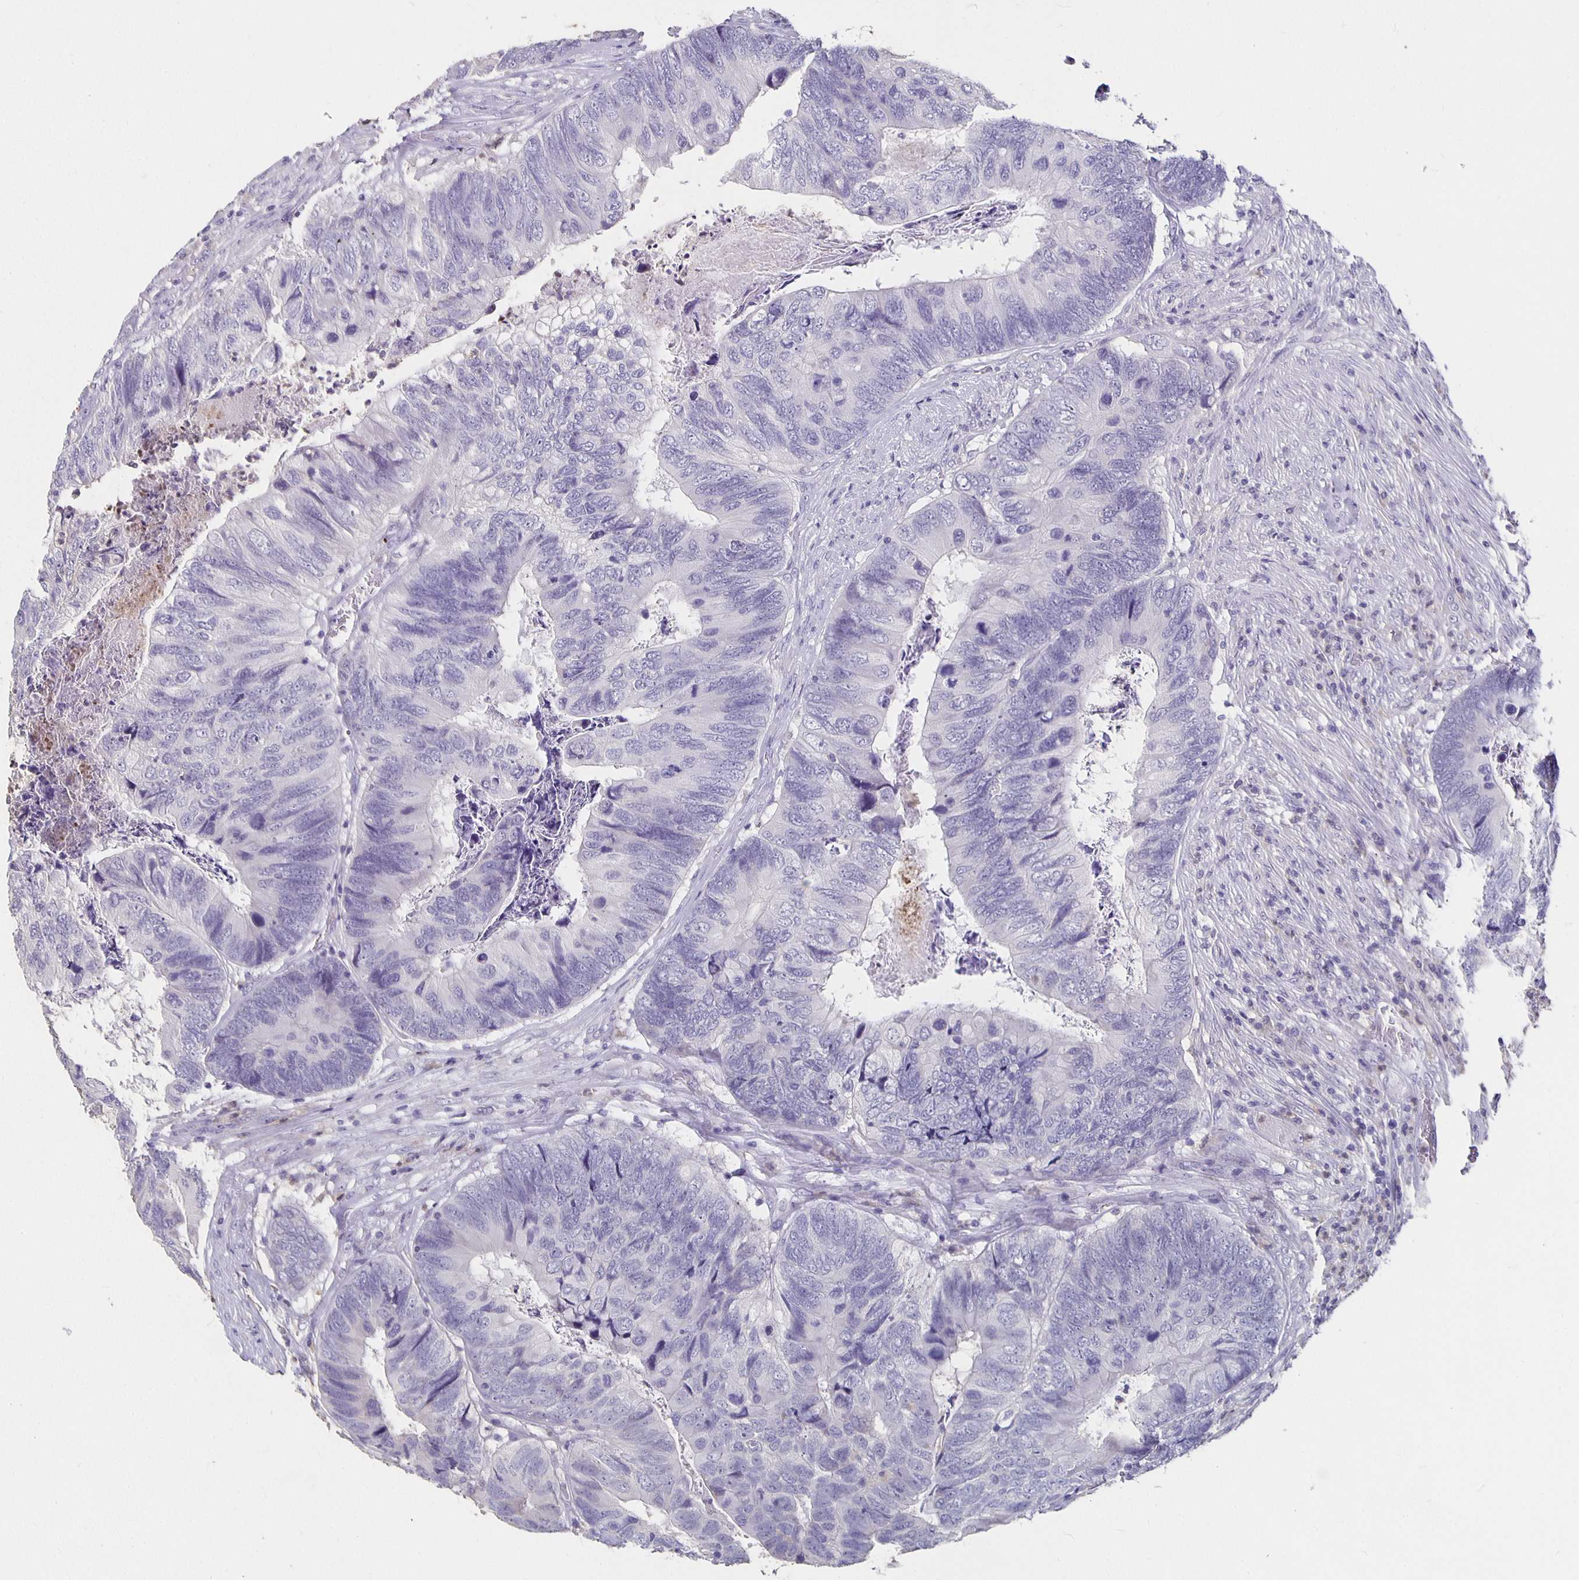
{"staining": {"intensity": "negative", "quantity": "none", "location": "none"}, "tissue": "colorectal cancer", "cell_type": "Tumor cells", "image_type": "cancer", "snomed": [{"axis": "morphology", "description": "Adenocarcinoma, NOS"}, {"axis": "topography", "description": "Colon"}], "caption": "IHC histopathology image of neoplastic tissue: human colorectal cancer stained with DAB exhibits no significant protein staining in tumor cells. Brightfield microscopy of immunohistochemistry (IHC) stained with DAB (brown) and hematoxylin (blue), captured at high magnification.", "gene": "GPX4", "patient": {"sex": "female", "age": 67}}